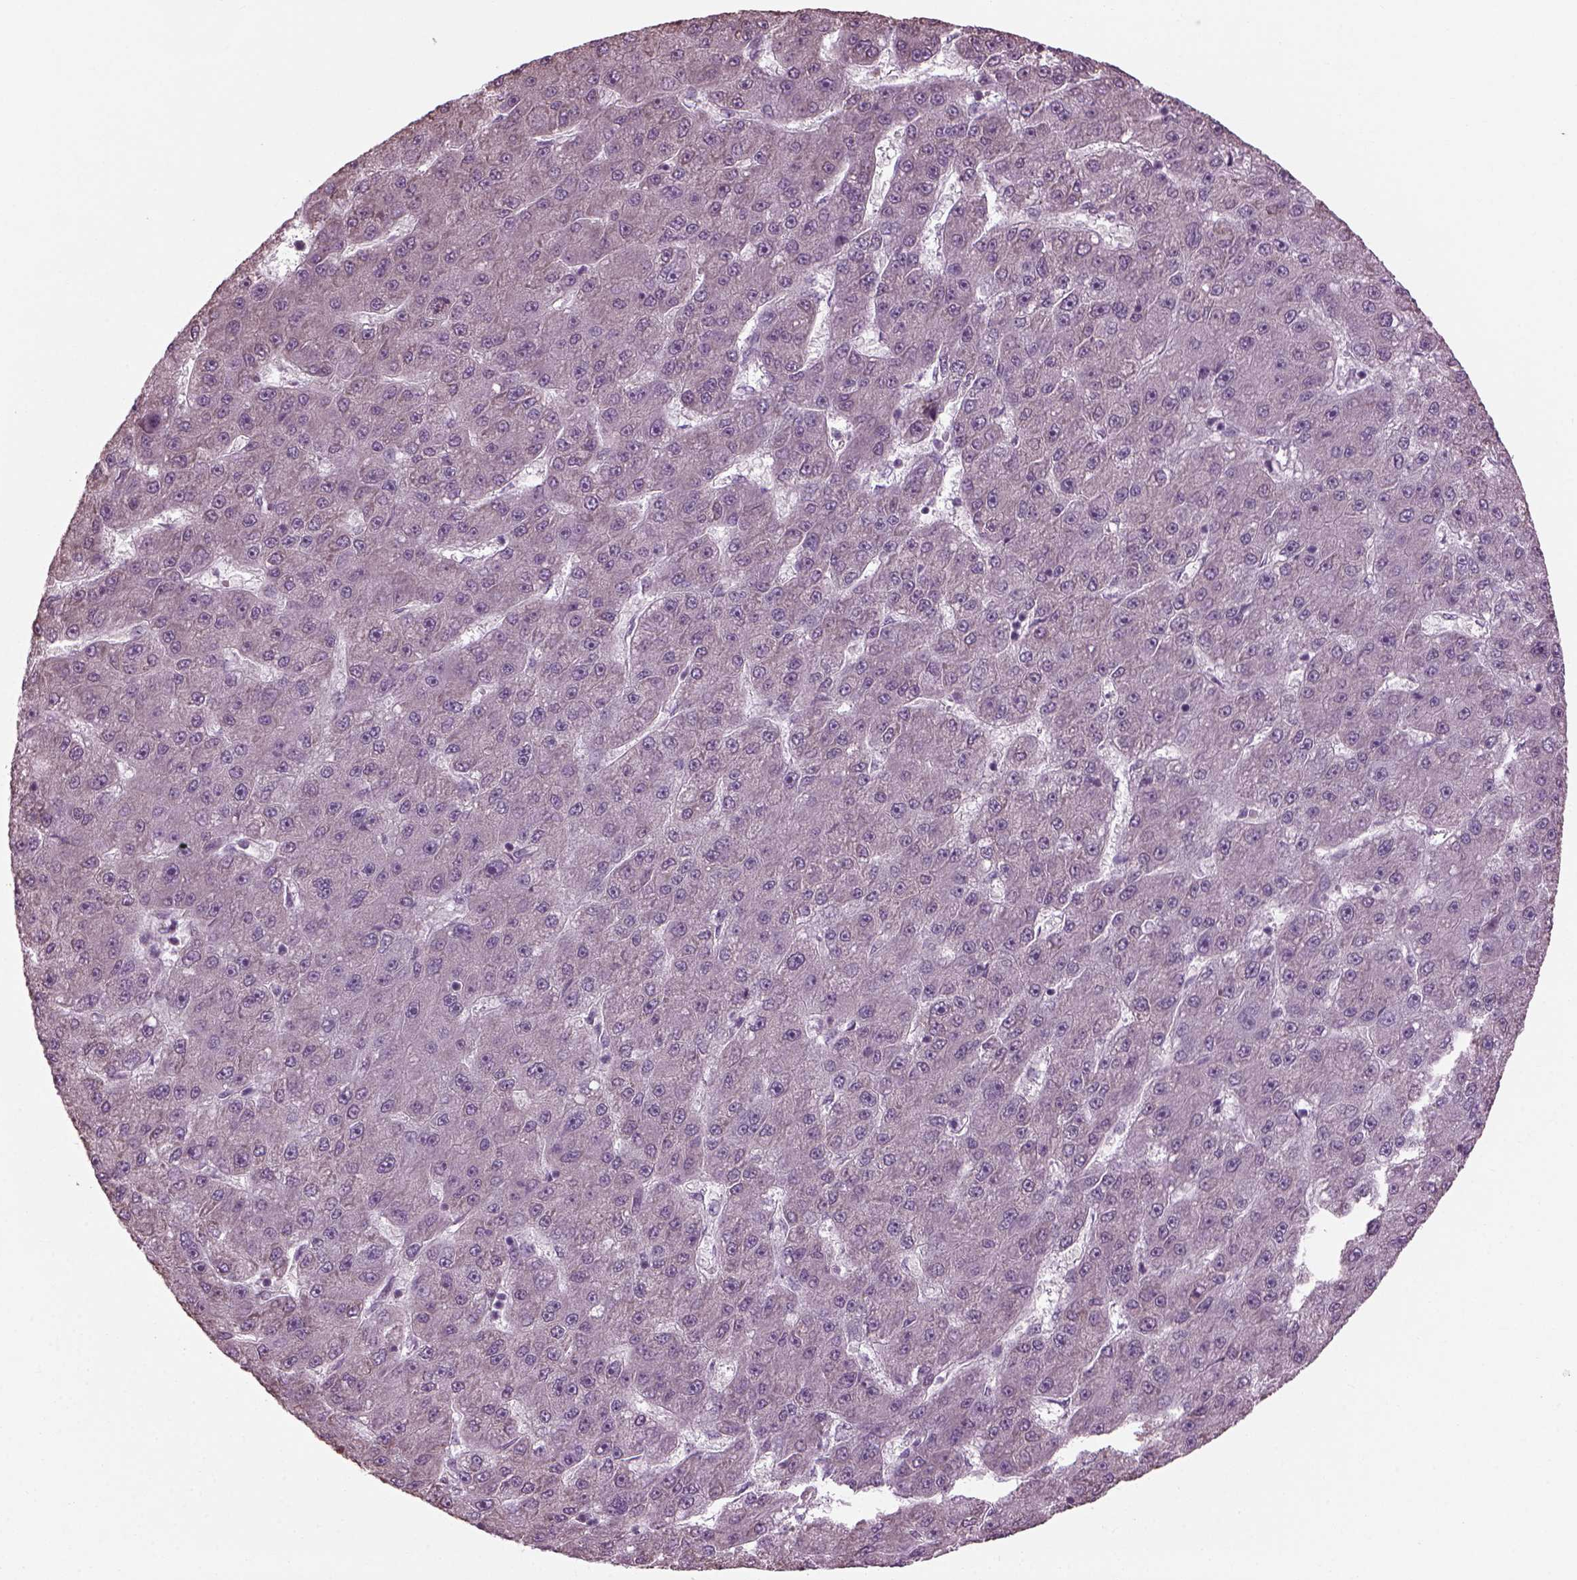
{"staining": {"intensity": "negative", "quantity": "none", "location": "none"}, "tissue": "liver cancer", "cell_type": "Tumor cells", "image_type": "cancer", "snomed": [{"axis": "morphology", "description": "Carcinoma, Hepatocellular, NOS"}, {"axis": "topography", "description": "Liver"}], "caption": "An immunohistochemistry photomicrograph of liver hepatocellular carcinoma is shown. There is no staining in tumor cells of liver hepatocellular carcinoma.", "gene": "CABP5", "patient": {"sex": "male", "age": 67}}